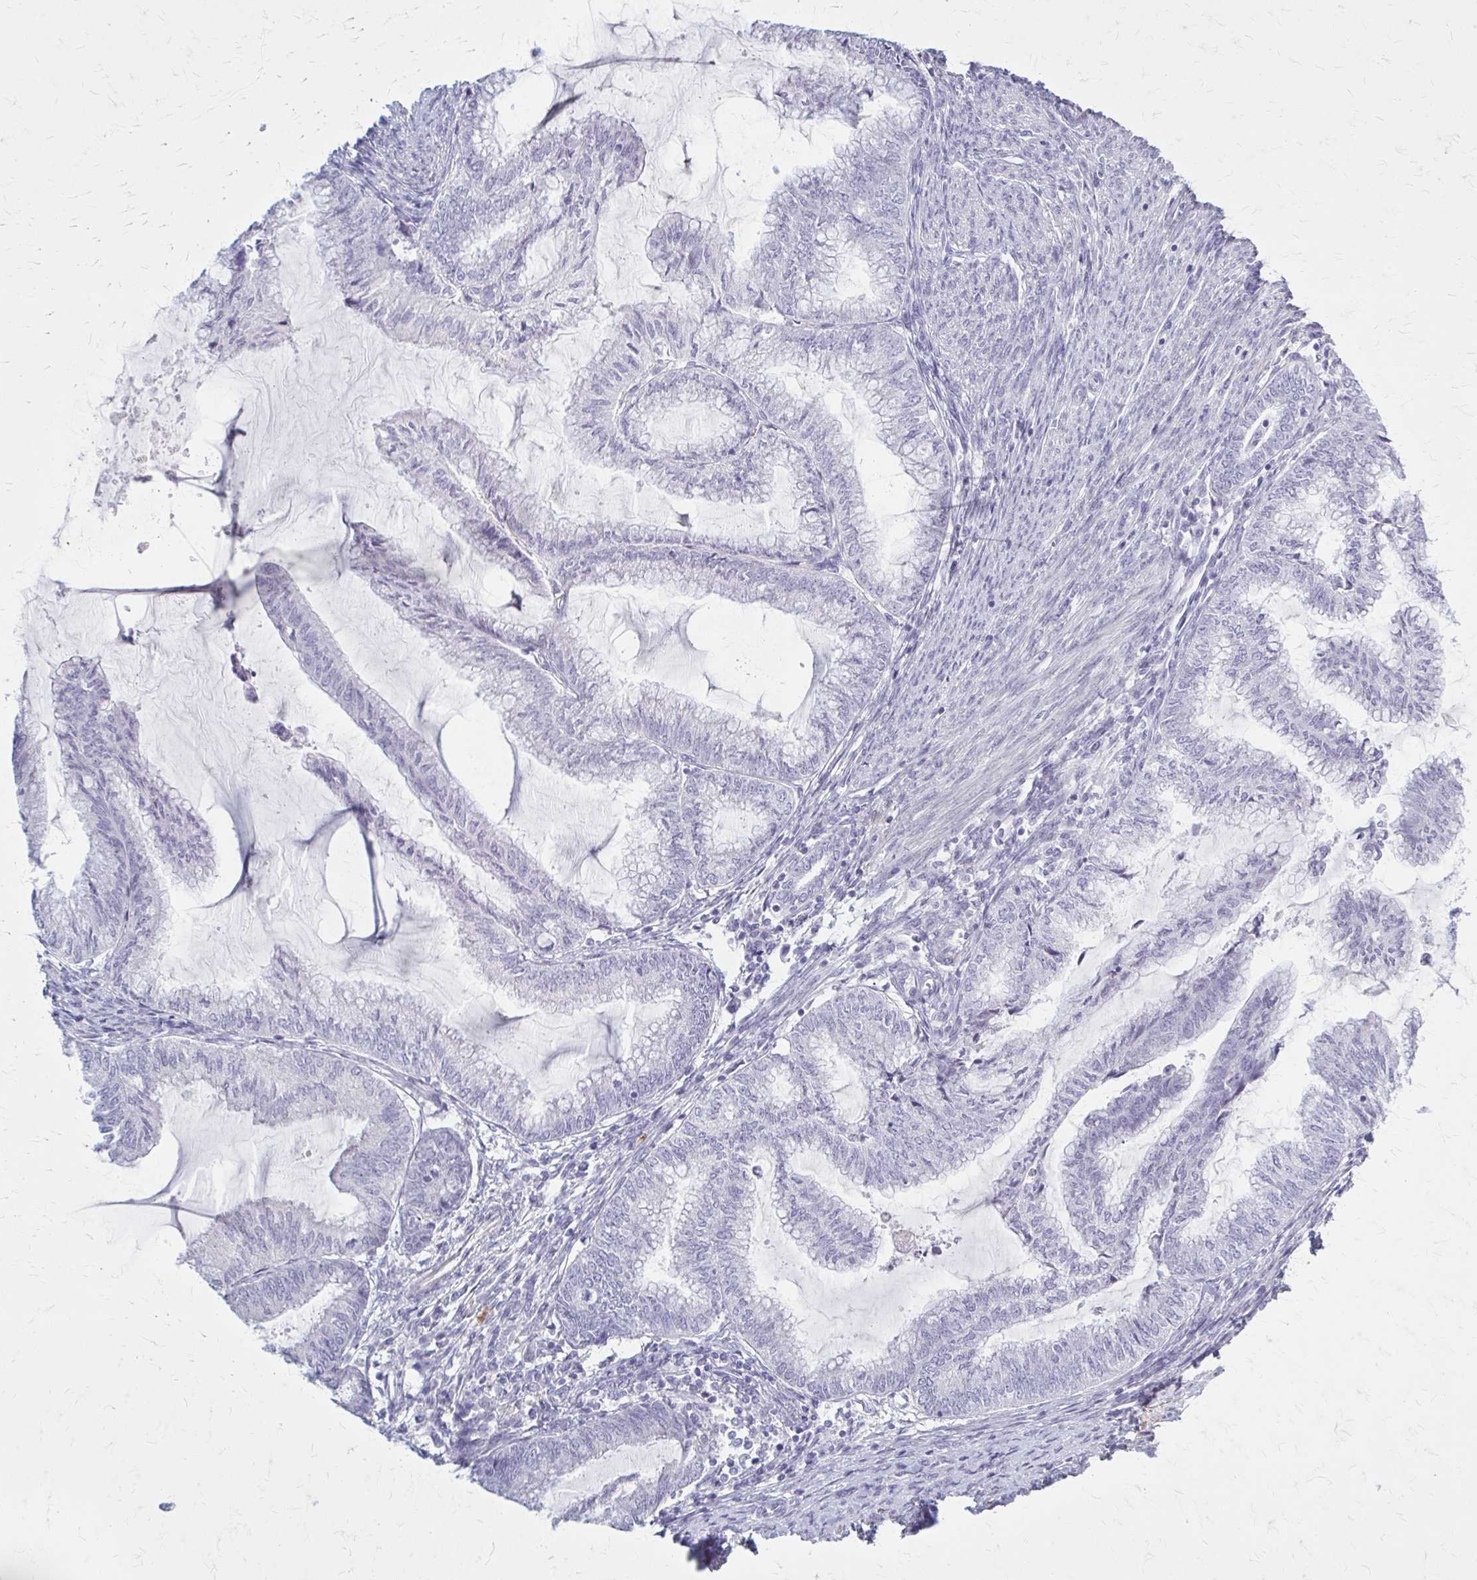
{"staining": {"intensity": "negative", "quantity": "none", "location": "none"}, "tissue": "endometrial cancer", "cell_type": "Tumor cells", "image_type": "cancer", "snomed": [{"axis": "morphology", "description": "Adenocarcinoma, NOS"}, {"axis": "topography", "description": "Endometrium"}], "caption": "Human endometrial cancer (adenocarcinoma) stained for a protein using immunohistochemistry exhibits no positivity in tumor cells.", "gene": "SERPIND1", "patient": {"sex": "female", "age": 79}}